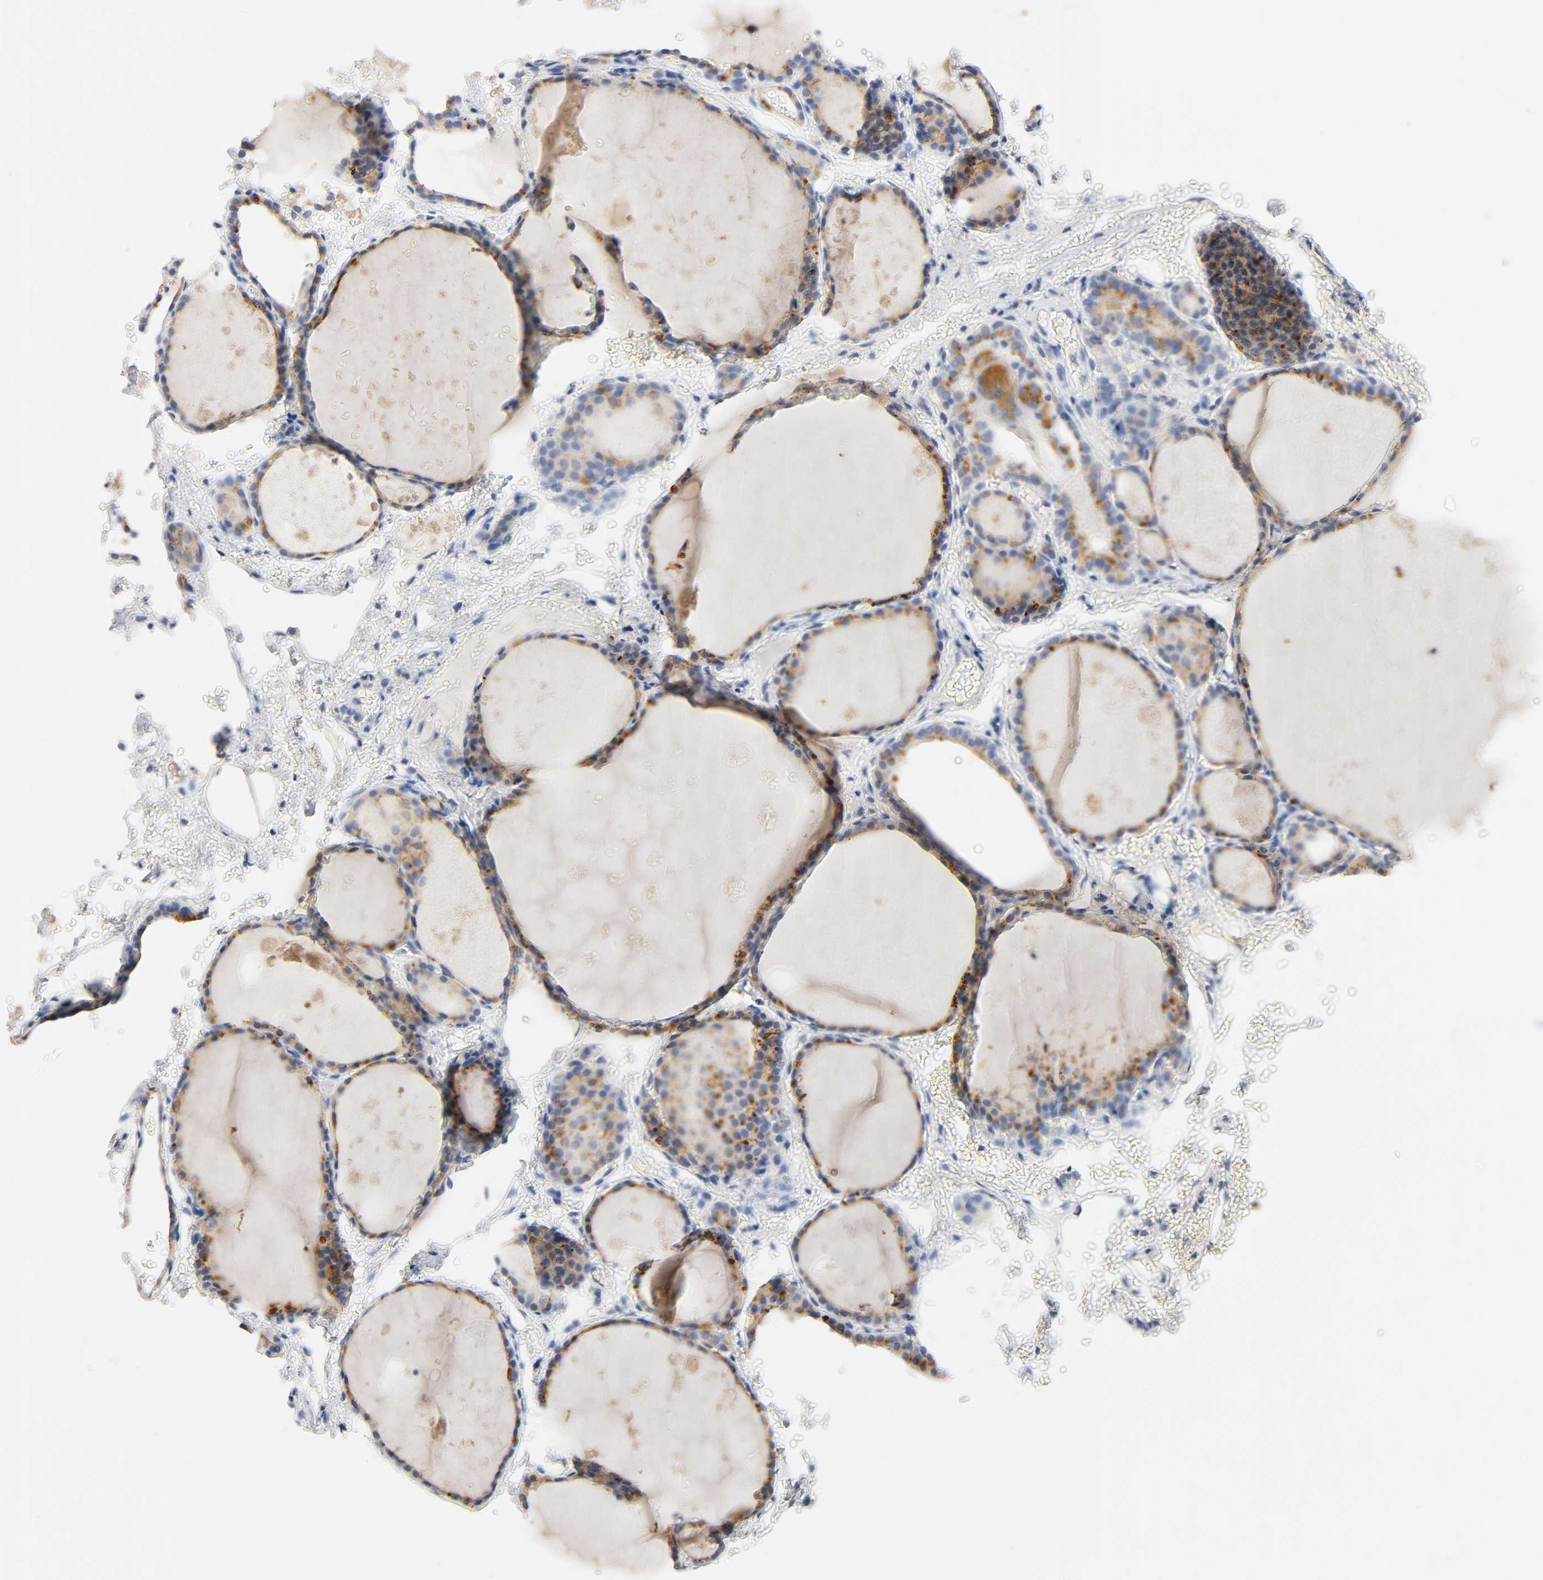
{"staining": {"intensity": "strong", "quantity": ">75%", "location": "cytoplasmic/membranous"}, "tissue": "thyroid gland", "cell_type": "Glandular cells", "image_type": "normal", "snomed": [{"axis": "morphology", "description": "Normal tissue, NOS"}, {"axis": "topography", "description": "Thyroid gland"}], "caption": "Immunohistochemical staining of benign human thyroid gland shows strong cytoplasmic/membranous protein expression in approximately >75% of glandular cells.", "gene": "PLP1", "patient": {"sex": "male", "age": 61}}